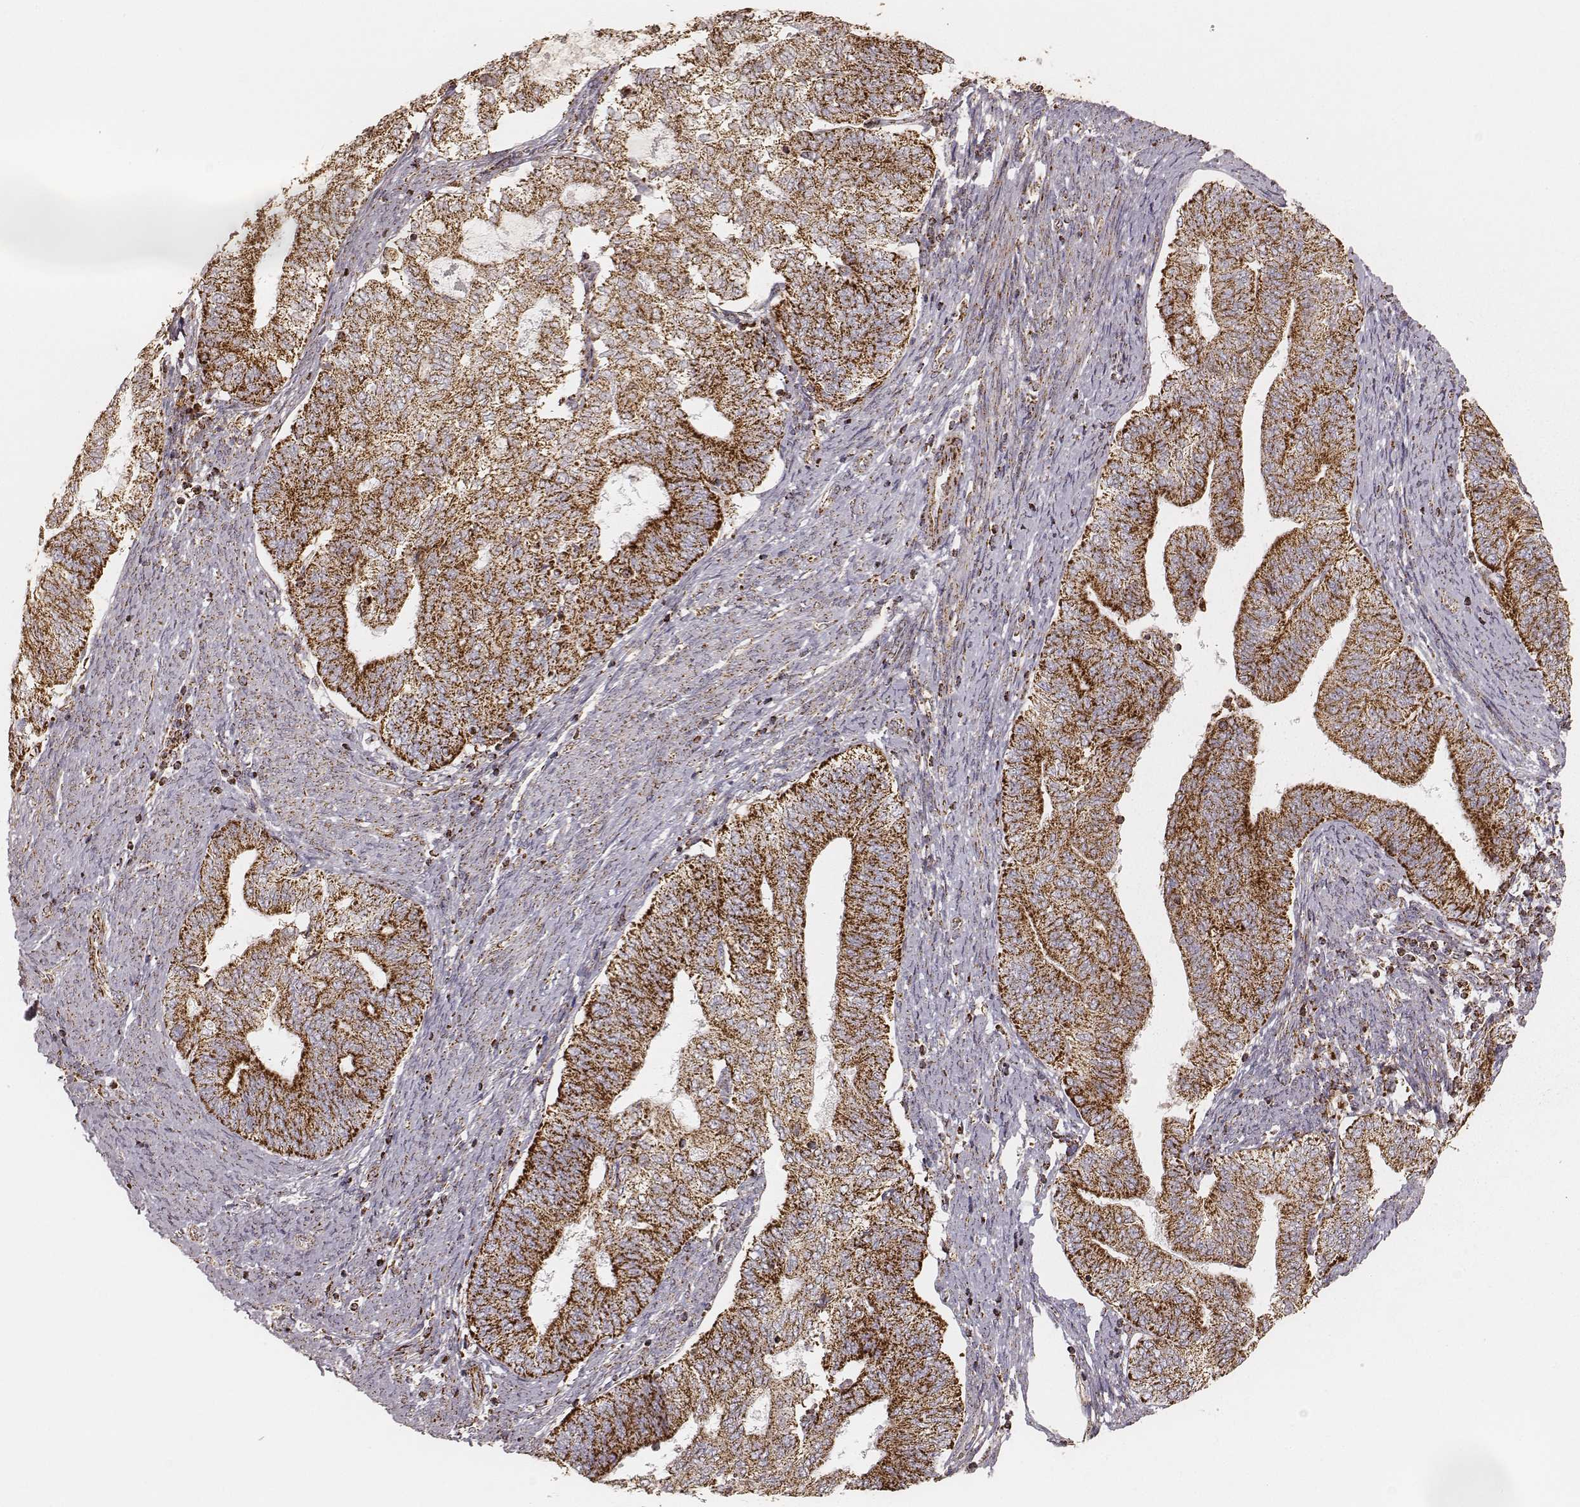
{"staining": {"intensity": "moderate", "quantity": ">75%", "location": "cytoplasmic/membranous"}, "tissue": "endometrial cancer", "cell_type": "Tumor cells", "image_type": "cancer", "snomed": [{"axis": "morphology", "description": "Adenocarcinoma, NOS"}, {"axis": "topography", "description": "Endometrium"}], "caption": "Immunohistochemistry (IHC) histopathology image of endometrial cancer stained for a protein (brown), which shows medium levels of moderate cytoplasmic/membranous expression in approximately >75% of tumor cells.", "gene": "CS", "patient": {"sex": "female", "age": 65}}